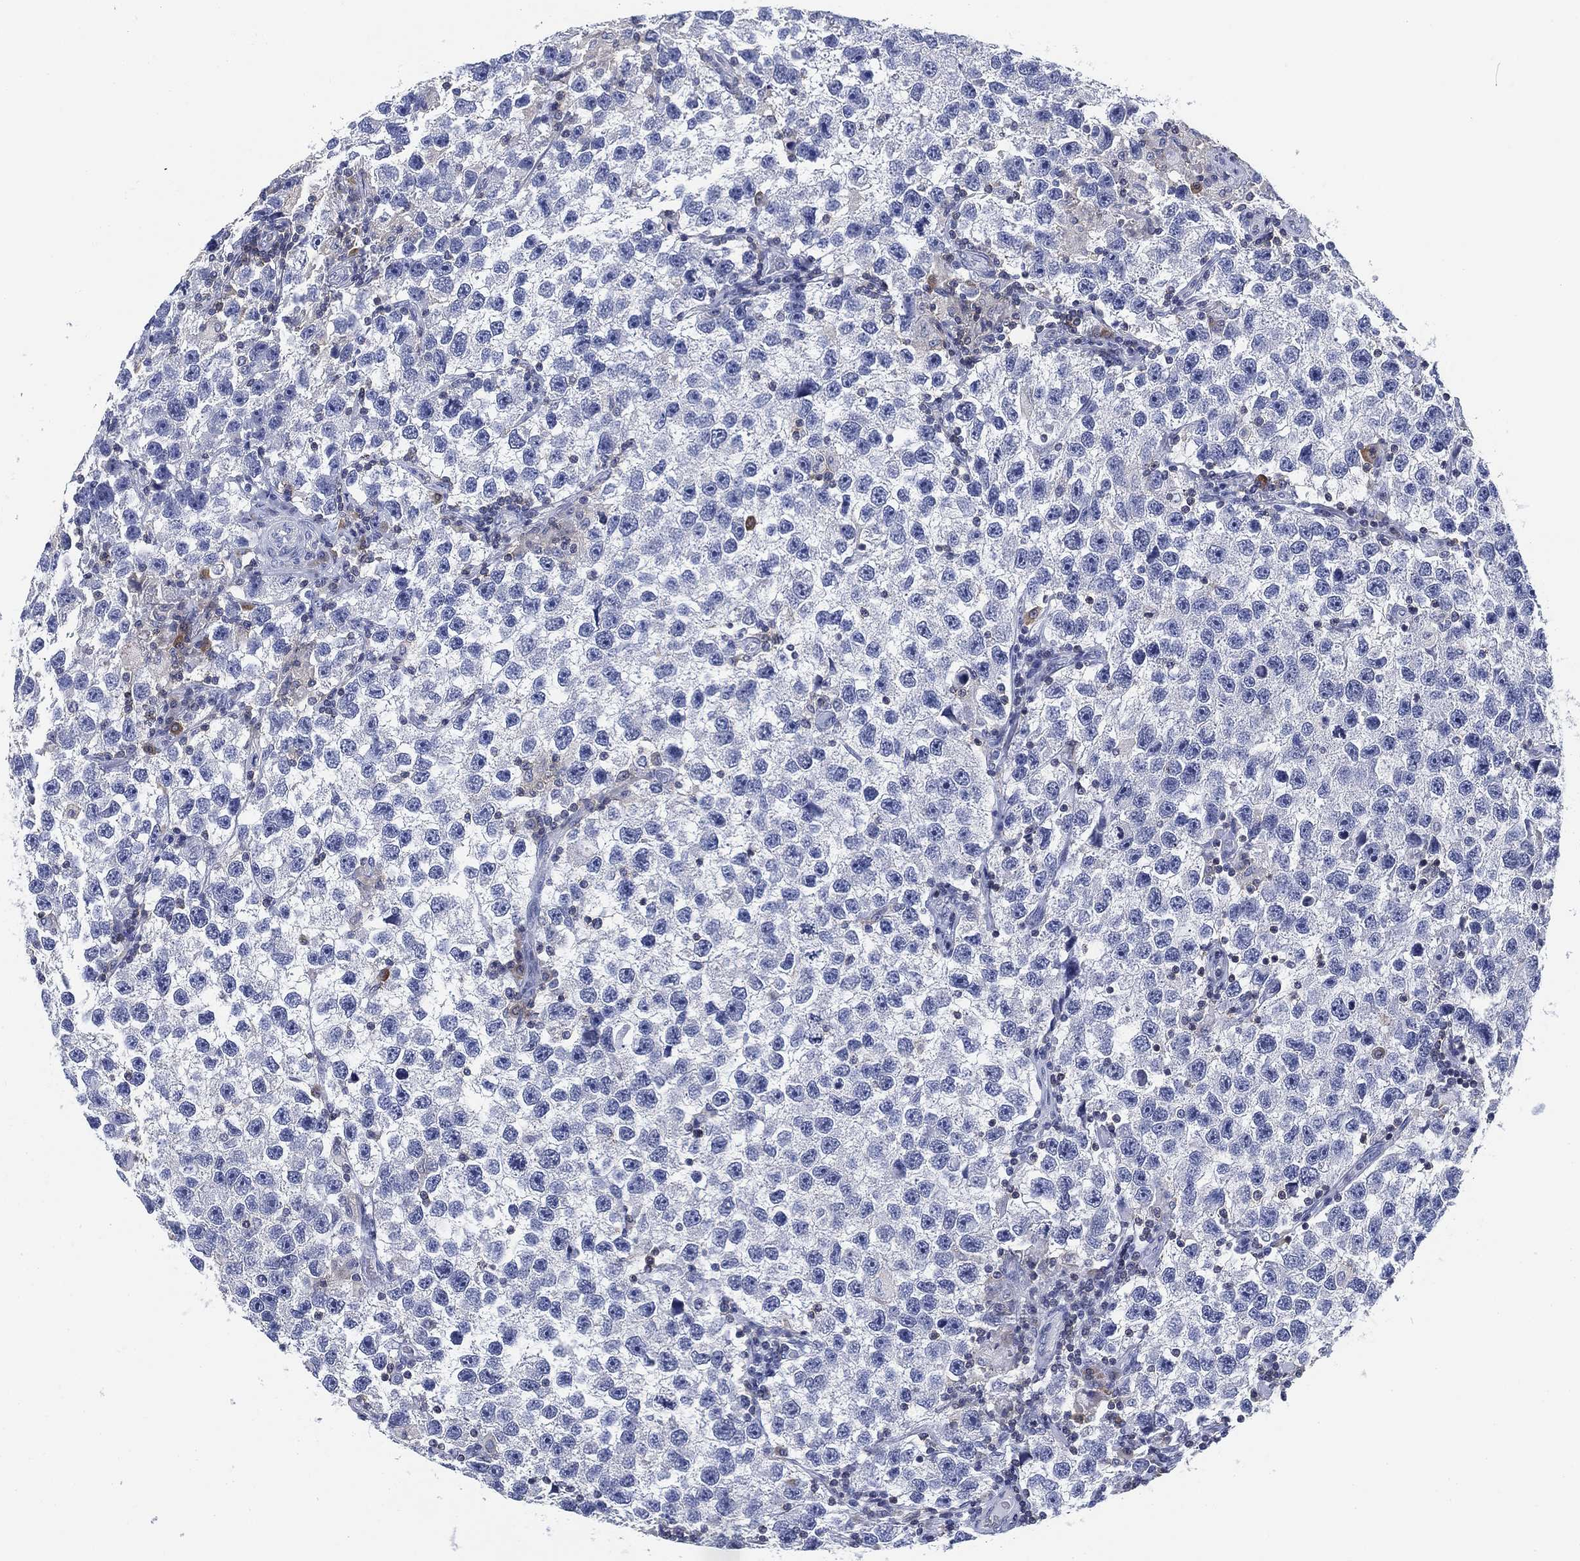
{"staining": {"intensity": "negative", "quantity": "none", "location": "none"}, "tissue": "testis cancer", "cell_type": "Tumor cells", "image_type": "cancer", "snomed": [{"axis": "morphology", "description": "Seminoma, NOS"}, {"axis": "topography", "description": "Testis"}], "caption": "This is an IHC photomicrograph of human testis cancer (seminoma). There is no expression in tumor cells.", "gene": "FYB1", "patient": {"sex": "male", "age": 26}}